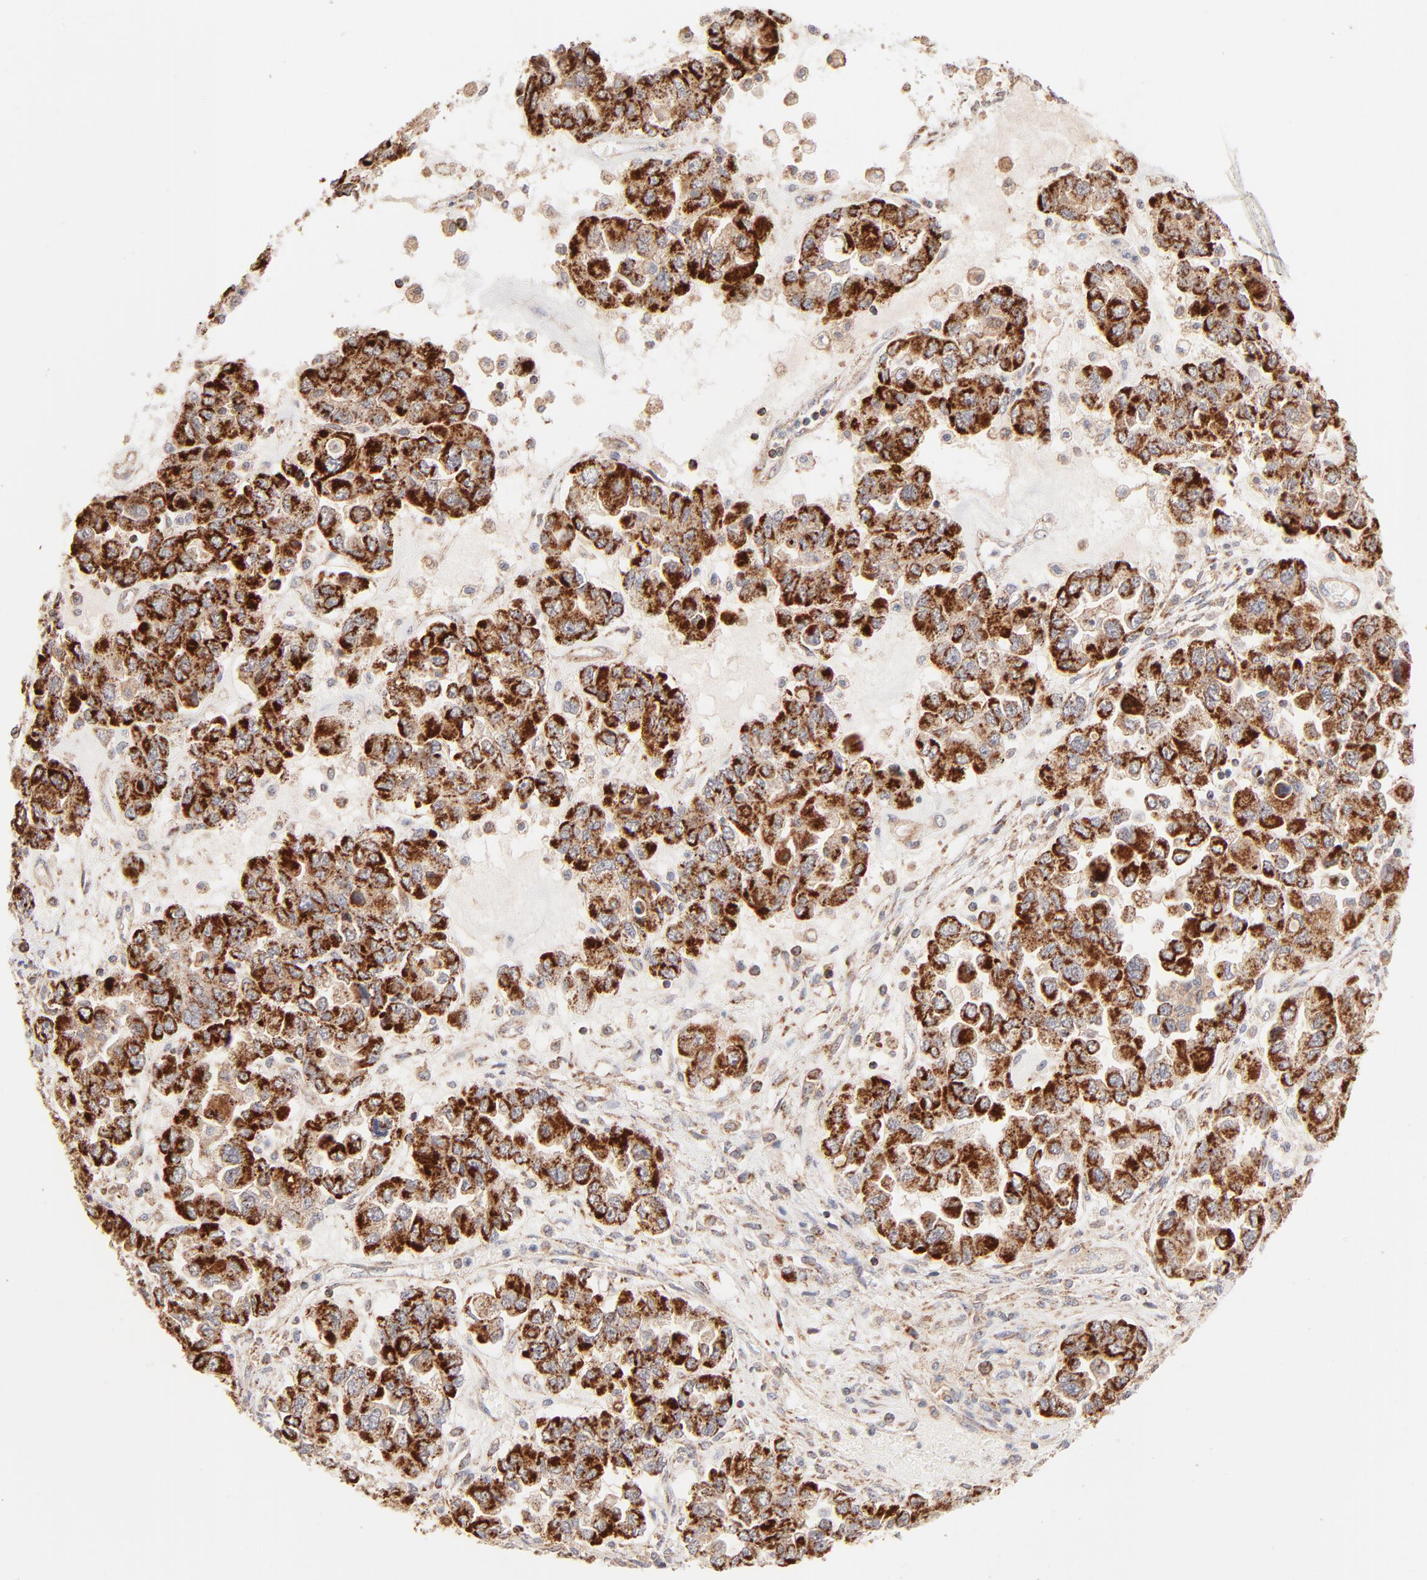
{"staining": {"intensity": "strong", "quantity": ">75%", "location": "cytoplasmic/membranous"}, "tissue": "ovarian cancer", "cell_type": "Tumor cells", "image_type": "cancer", "snomed": [{"axis": "morphology", "description": "Cystadenocarcinoma, serous, NOS"}, {"axis": "topography", "description": "Ovary"}], "caption": "Brown immunohistochemical staining in human serous cystadenocarcinoma (ovarian) displays strong cytoplasmic/membranous expression in approximately >75% of tumor cells. Using DAB (brown) and hematoxylin (blue) stains, captured at high magnification using brightfield microscopy.", "gene": "CSPG4", "patient": {"sex": "female", "age": 84}}